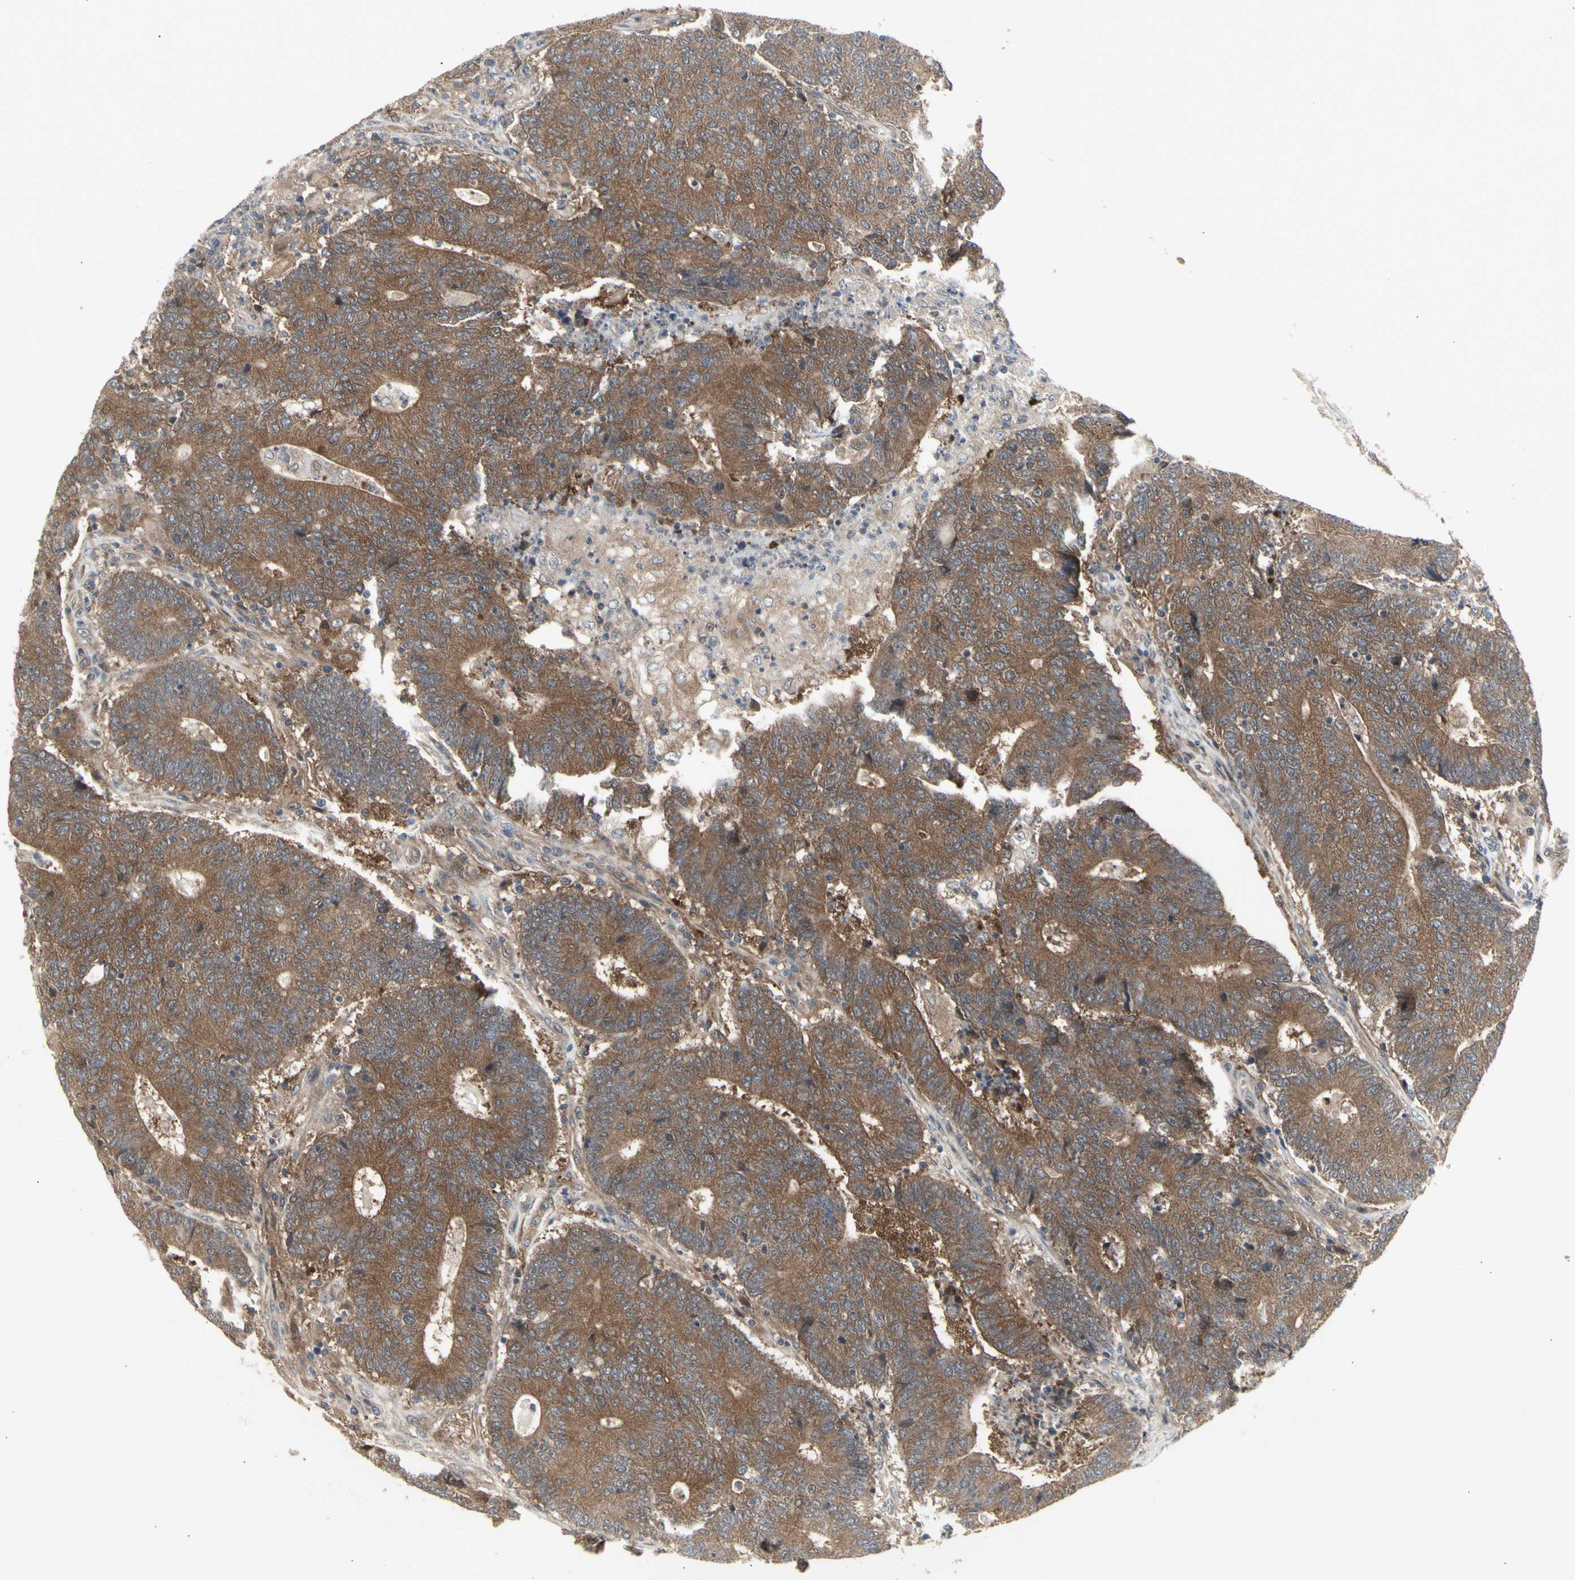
{"staining": {"intensity": "moderate", "quantity": ">75%", "location": "cytoplasmic/membranous"}, "tissue": "colorectal cancer", "cell_type": "Tumor cells", "image_type": "cancer", "snomed": [{"axis": "morphology", "description": "Normal tissue, NOS"}, {"axis": "morphology", "description": "Adenocarcinoma, NOS"}, {"axis": "topography", "description": "Colon"}], "caption": "Tumor cells show moderate cytoplasmic/membranous staining in approximately >75% of cells in adenocarcinoma (colorectal).", "gene": "CHURC1-FNTB", "patient": {"sex": "female", "age": 75}}